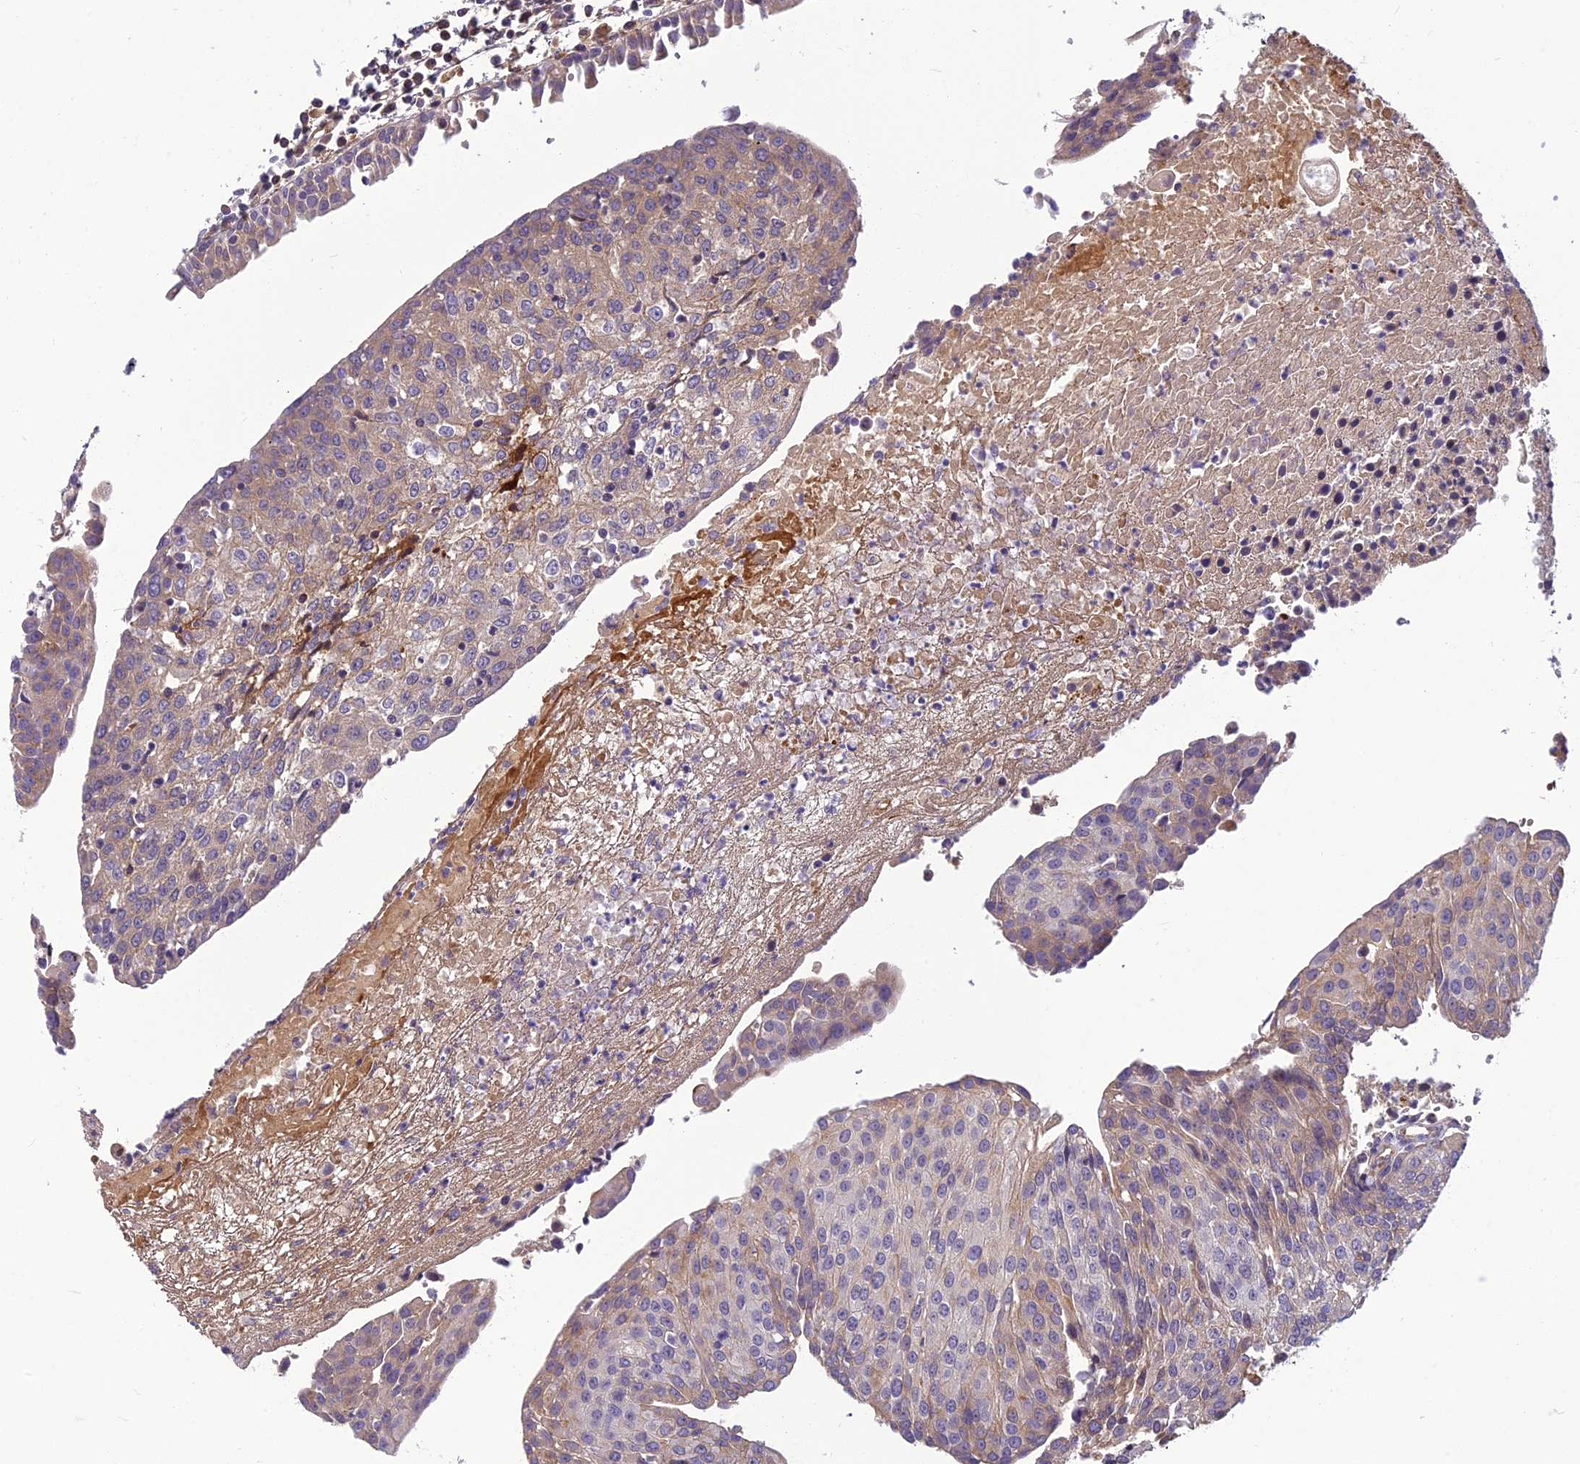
{"staining": {"intensity": "weak", "quantity": "<25%", "location": "cytoplasmic/membranous"}, "tissue": "urothelial cancer", "cell_type": "Tumor cells", "image_type": "cancer", "snomed": [{"axis": "morphology", "description": "Urothelial carcinoma, High grade"}, {"axis": "topography", "description": "Urinary bladder"}], "caption": "This is an immunohistochemistry histopathology image of high-grade urothelial carcinoma. There is no expression in tumor cells.", "gene": "CLEC11A", "patient": {"sex": "female", "age": 85}}